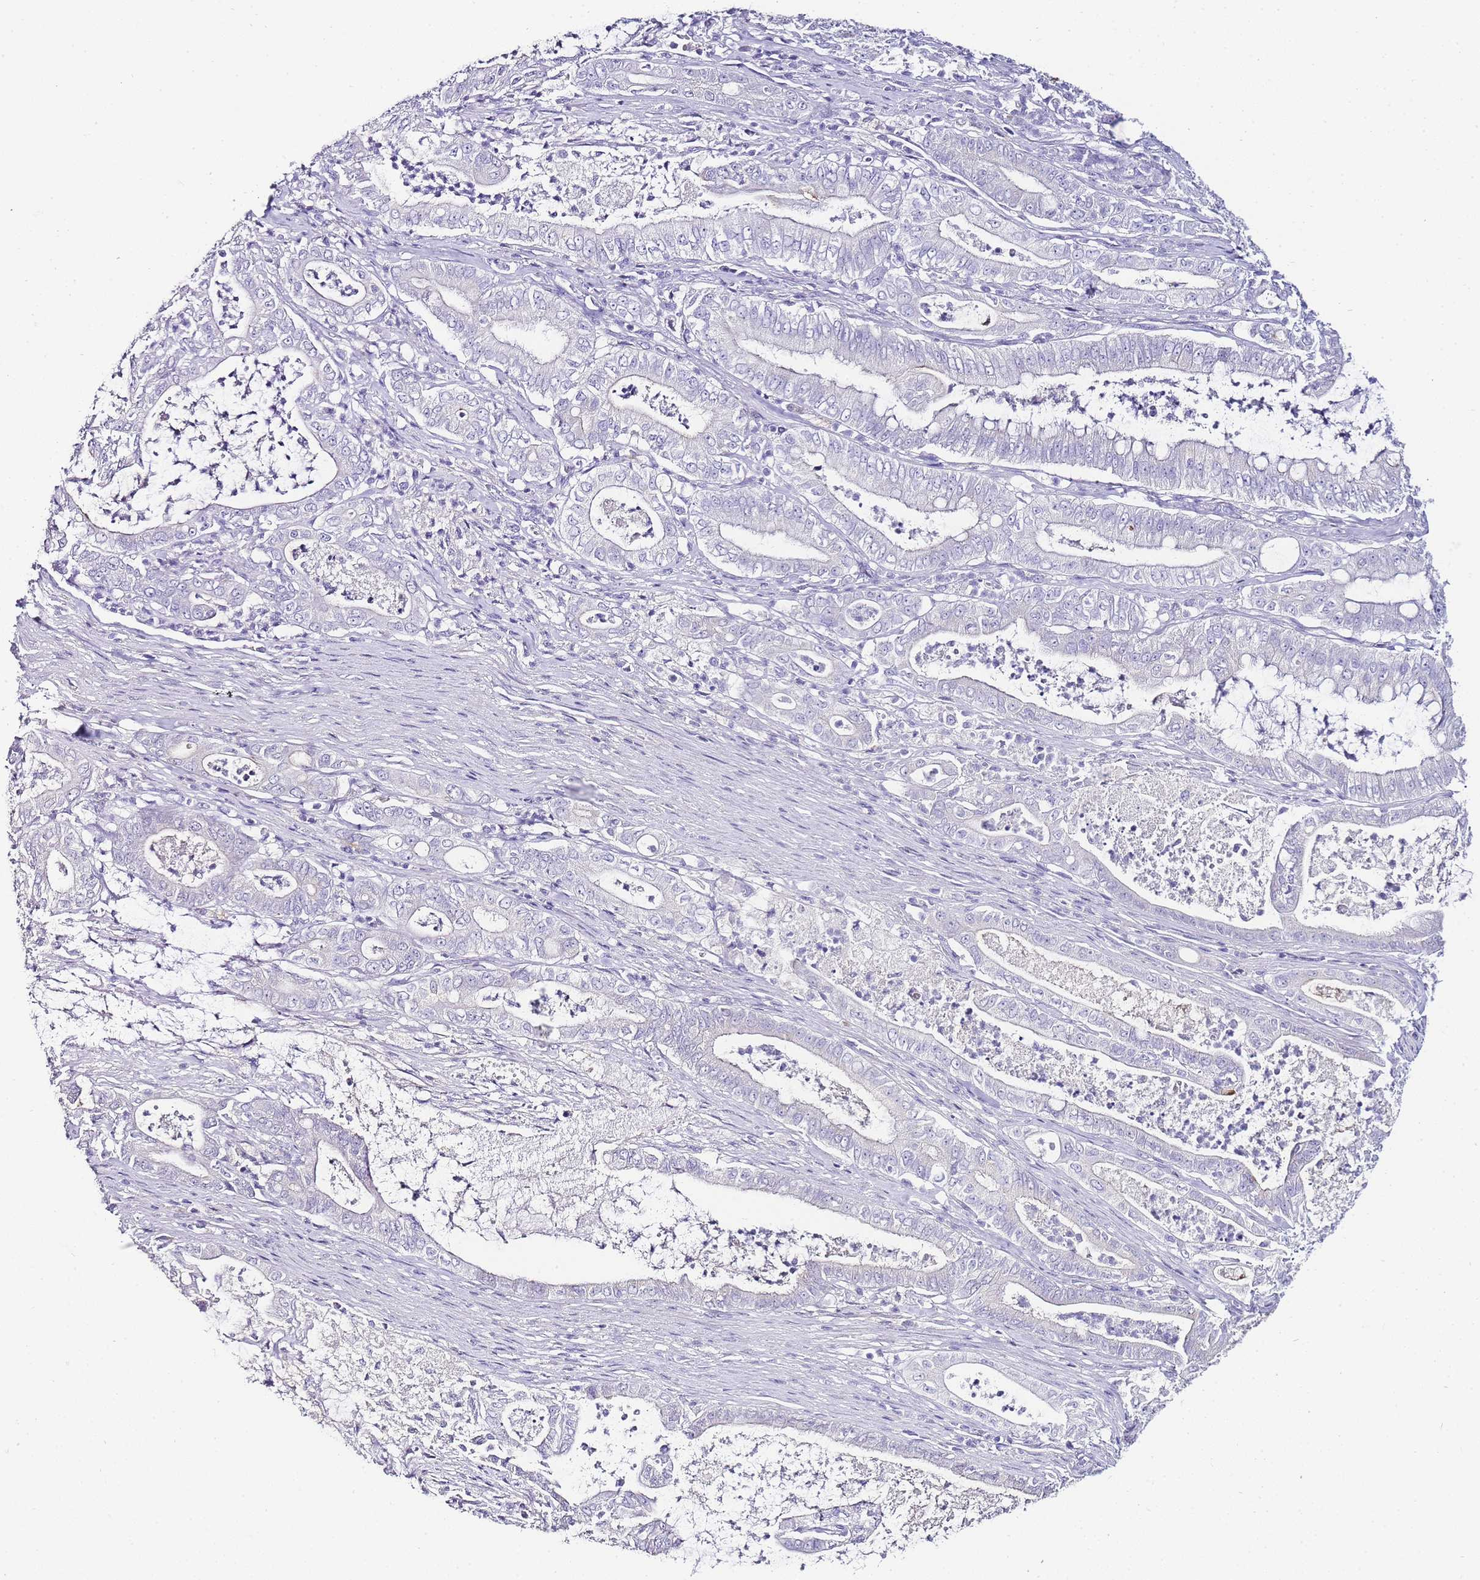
{"staining": {"intensity": "negative", "quantity": "none", "location": "none"}, "tissue": "pancreatic cancer", "cell_type": "Tumor cells", "image_type": "cancer", "snomed": [{"axis": "morphology", "description": "Adenocarcinoma, NOS"}, {"axis": "topography", "description": "Pancreas"}], "caption": "Tumor cells are negative for protein expression in human pancreatic cancer (adenocarcinoma).", "gene": "DPP4", "patient": {"sex": "male", "age": 71}}